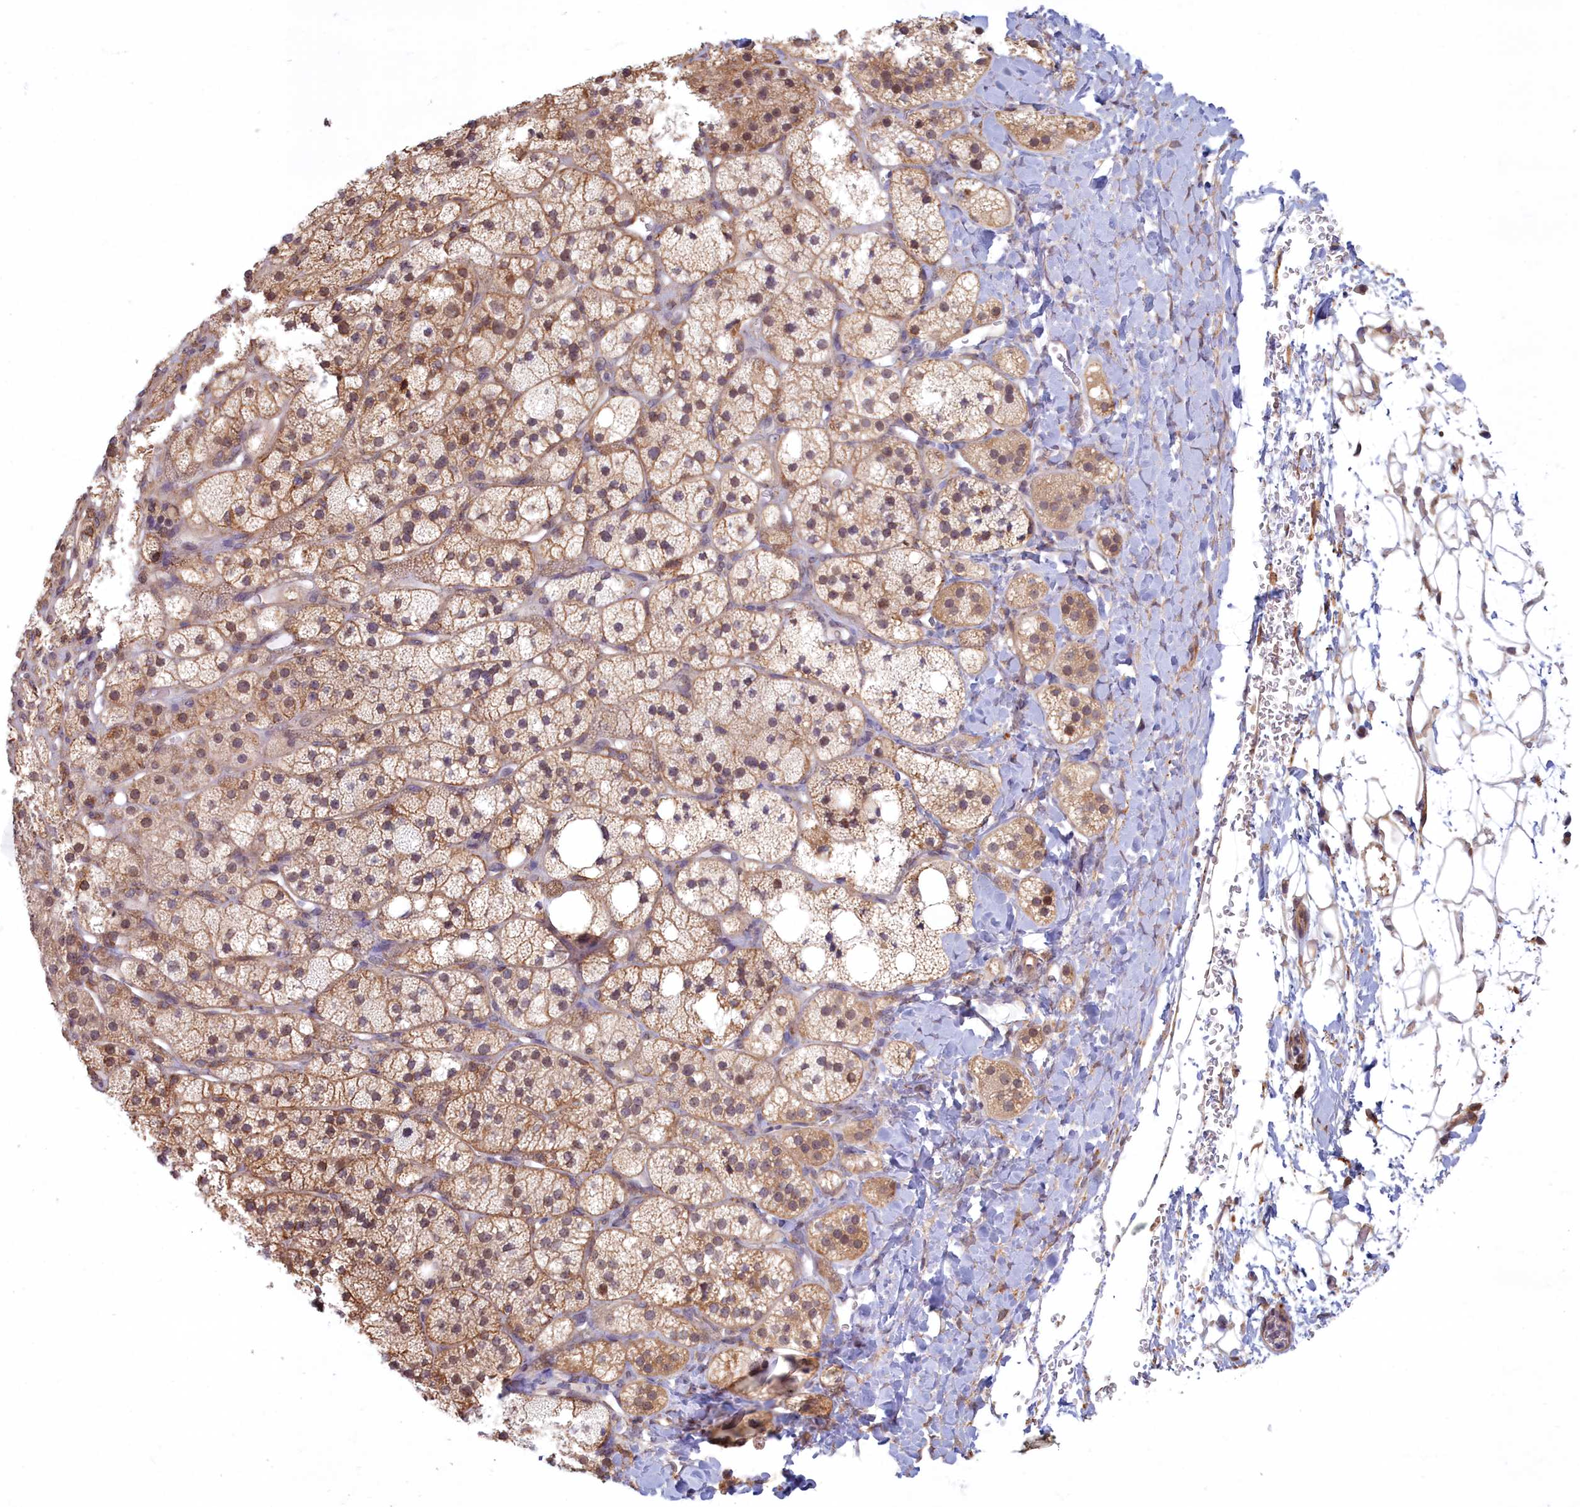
{"staining": {"intensity": "moderate", "quantity": "<25%", "location": "cytoplasmic/membranous,nuclear"}, "tissue": "adrenal gland", "cell_type": "Glandular cells", "image_type": "normal", "snomed": [{"axis": "morphology", "description": "Normal tissue, NOS"}, {"axis": "topography", "description": "Adrenal gland"}], "caption": "This image exhibits unremarkable adrenal gland stained with immunohistochemistry (IHC) to label a protein in brown. The cytoplasmic/membranous,nuclear of glandular cells show moderate positivity for the protein. Nuclei are counter-stained blue.", "gene": "MAK16", "patient": {"sex": "male", "age": 61}}